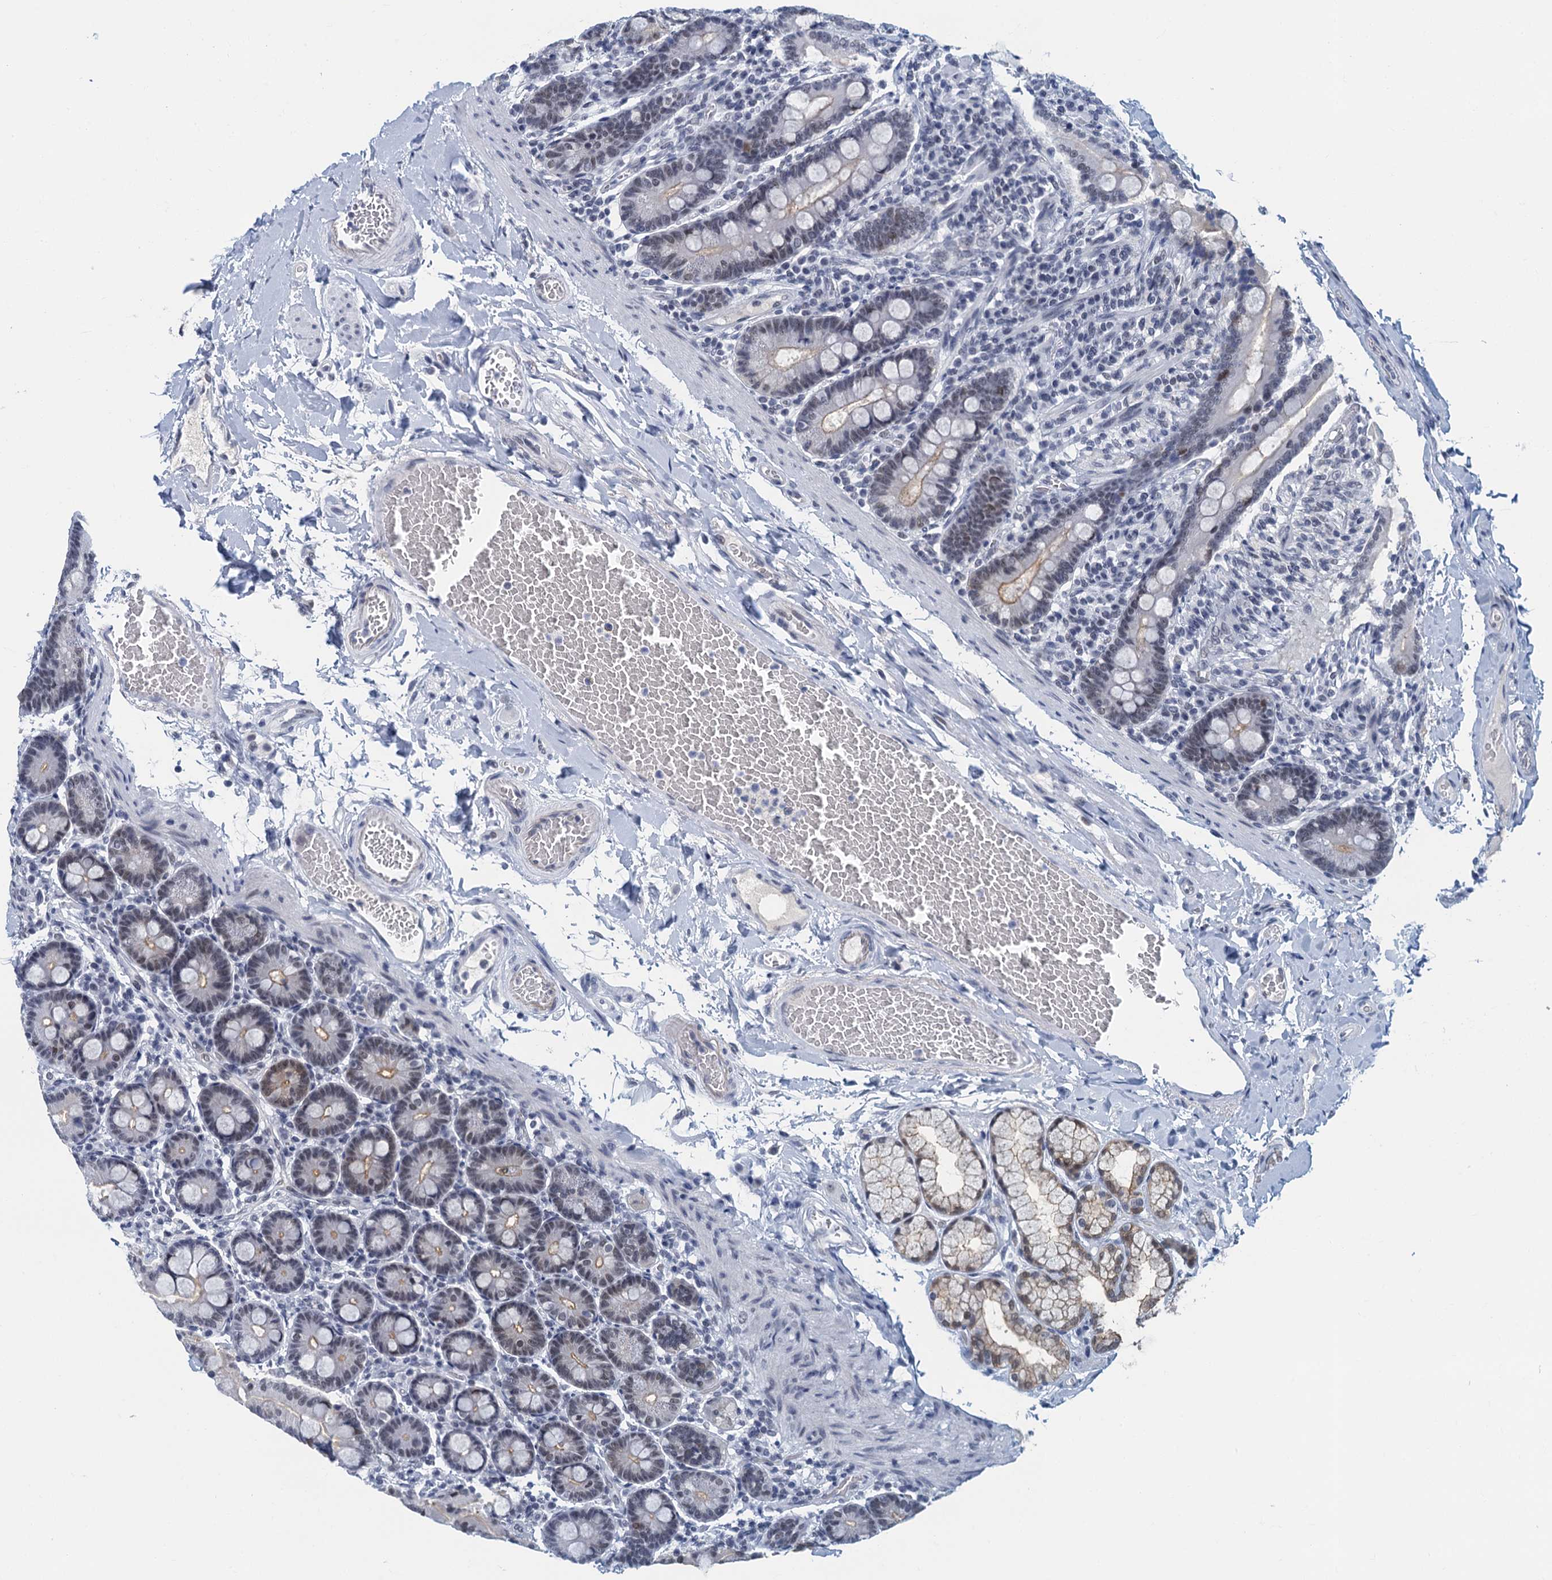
{"staining": {"intensity": "moderate", "quantity": "<25%", "location": "cytoplasmic/membranous,nuclear"}, "tissue": "duodenum", "cell_type": "Glandular cells", "image_type": "normal", "snomed": [{"axis": "morphology", "description": "Normal tissue, NOS"}, {"axis": "topography", "description": "Duodenum"}], "caption": "Protein expression analysis of unremarkable duodenum demonstrates moderate cytoplasmic/membranous,nuclear staining in approximately <25% of glandular cells.", "gene": "EPS8L1", "patient": {"sex": "male", "age": 54}}